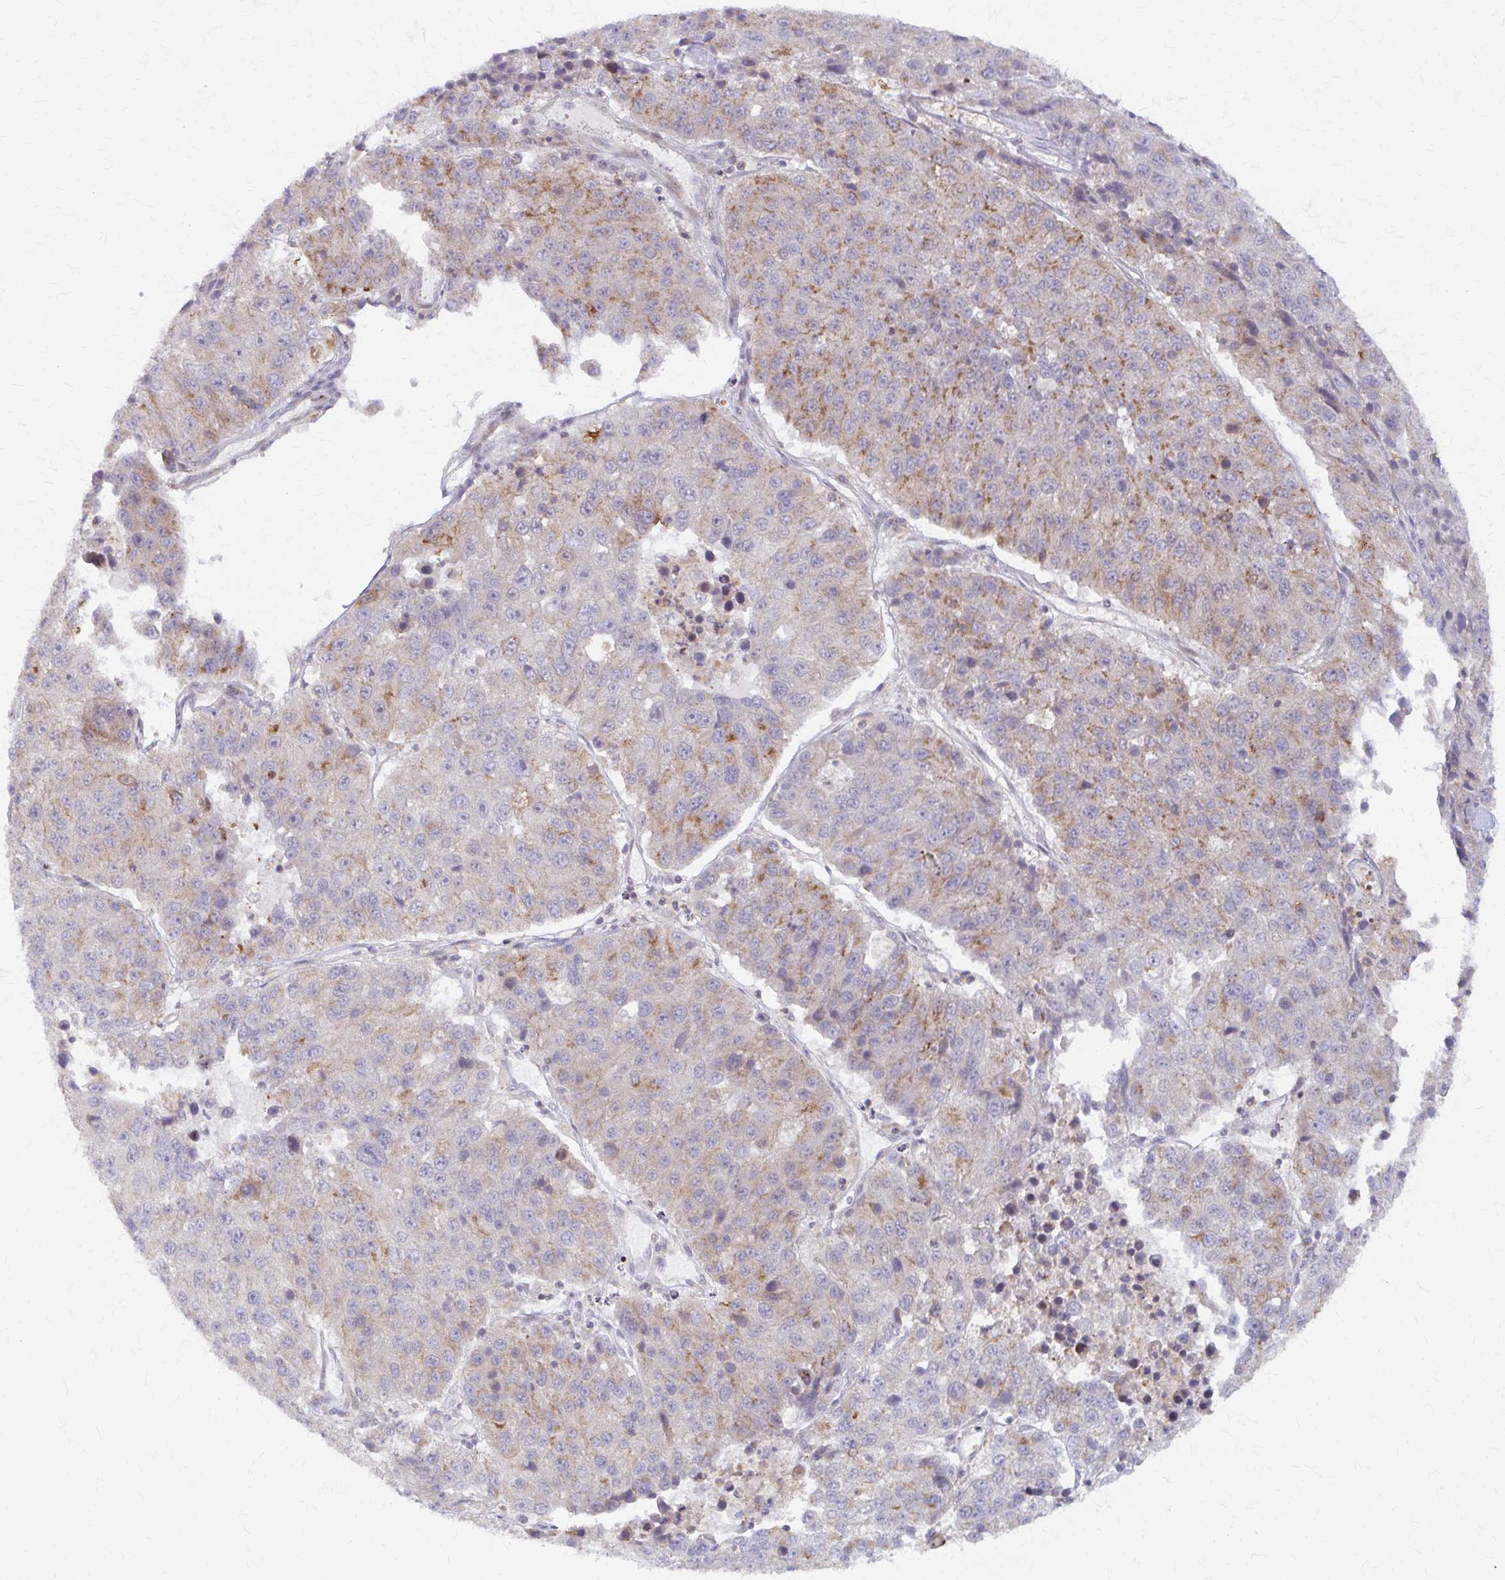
{"staining": {"intensity": "moderate", "quantity": "25%-75%", "location": "cytoplasmic/membranous"}, "tissue": "stomach cancer", "cell_type": "Tumor cells", "image_type": "cancer", "snomed": [{"axis": "morphology", "description": "Adenocarcinoma, NOS"}, {"axis": "topography", "description": "Stomach"}], "caption": "Protein staining of stomach cancer (adenocarcinoma) tissue exhibits moderate cytoplasmic/membranous positivity in approximately 25%-75% of tumor cells. Using DAB (3,3'-diaminobenzidine) (brown) and hematoxylin (blue) stains, captured at high magnification using brightfield microscopy.", "gene": "ARHGAP35", "patient": {"sex": "male", "age": 71}}